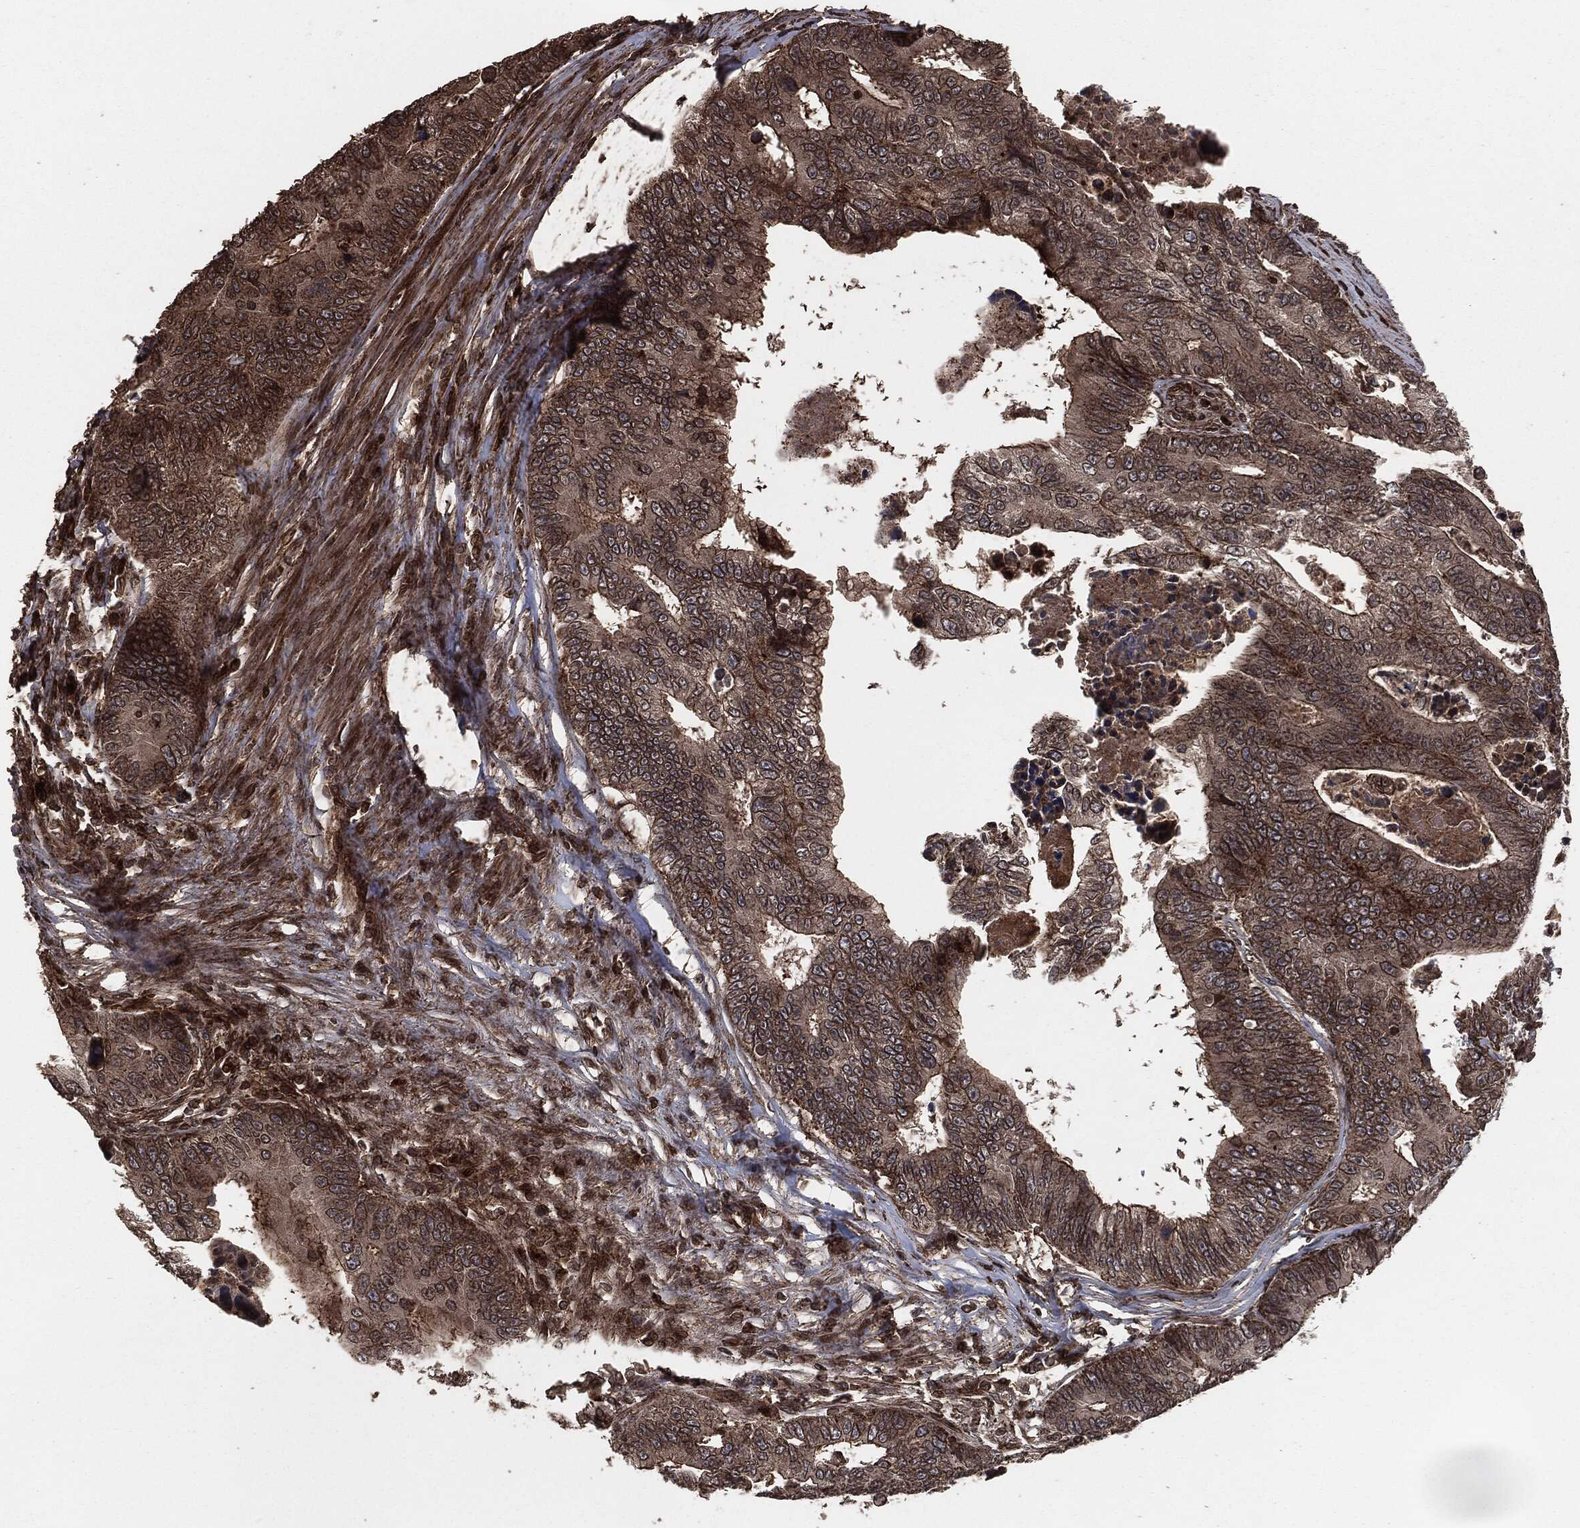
{"staining": {"intensity": "moderate", "quantity": "25%-75%", "location": "cytoplasmic/membranous"}, "tissue": "colorectal cancer", "cell_type": "Tumor cells", "image_type": "cancer", "snomed": [{"axis": "morphology", "description": "Adenocarcinoma, NOS"}, {"axis": "topography", "description": "Colon"}], "caption": "IHC staining of colorectal cancer, which reveals medium levels of moderate cytoplasmic/membranous positivity in approximately 25%-75% of tumor cells indicating moderate cytoplasmic/membranous protein positivity. The staining was performed using DAB (3,3'-diaminobenzidine) (brown) for protein detection and nuclei were counterstained in hematoxylin (blue).", "gene": "IFIT1", "patient": {"sex": "female", "age": 72}}